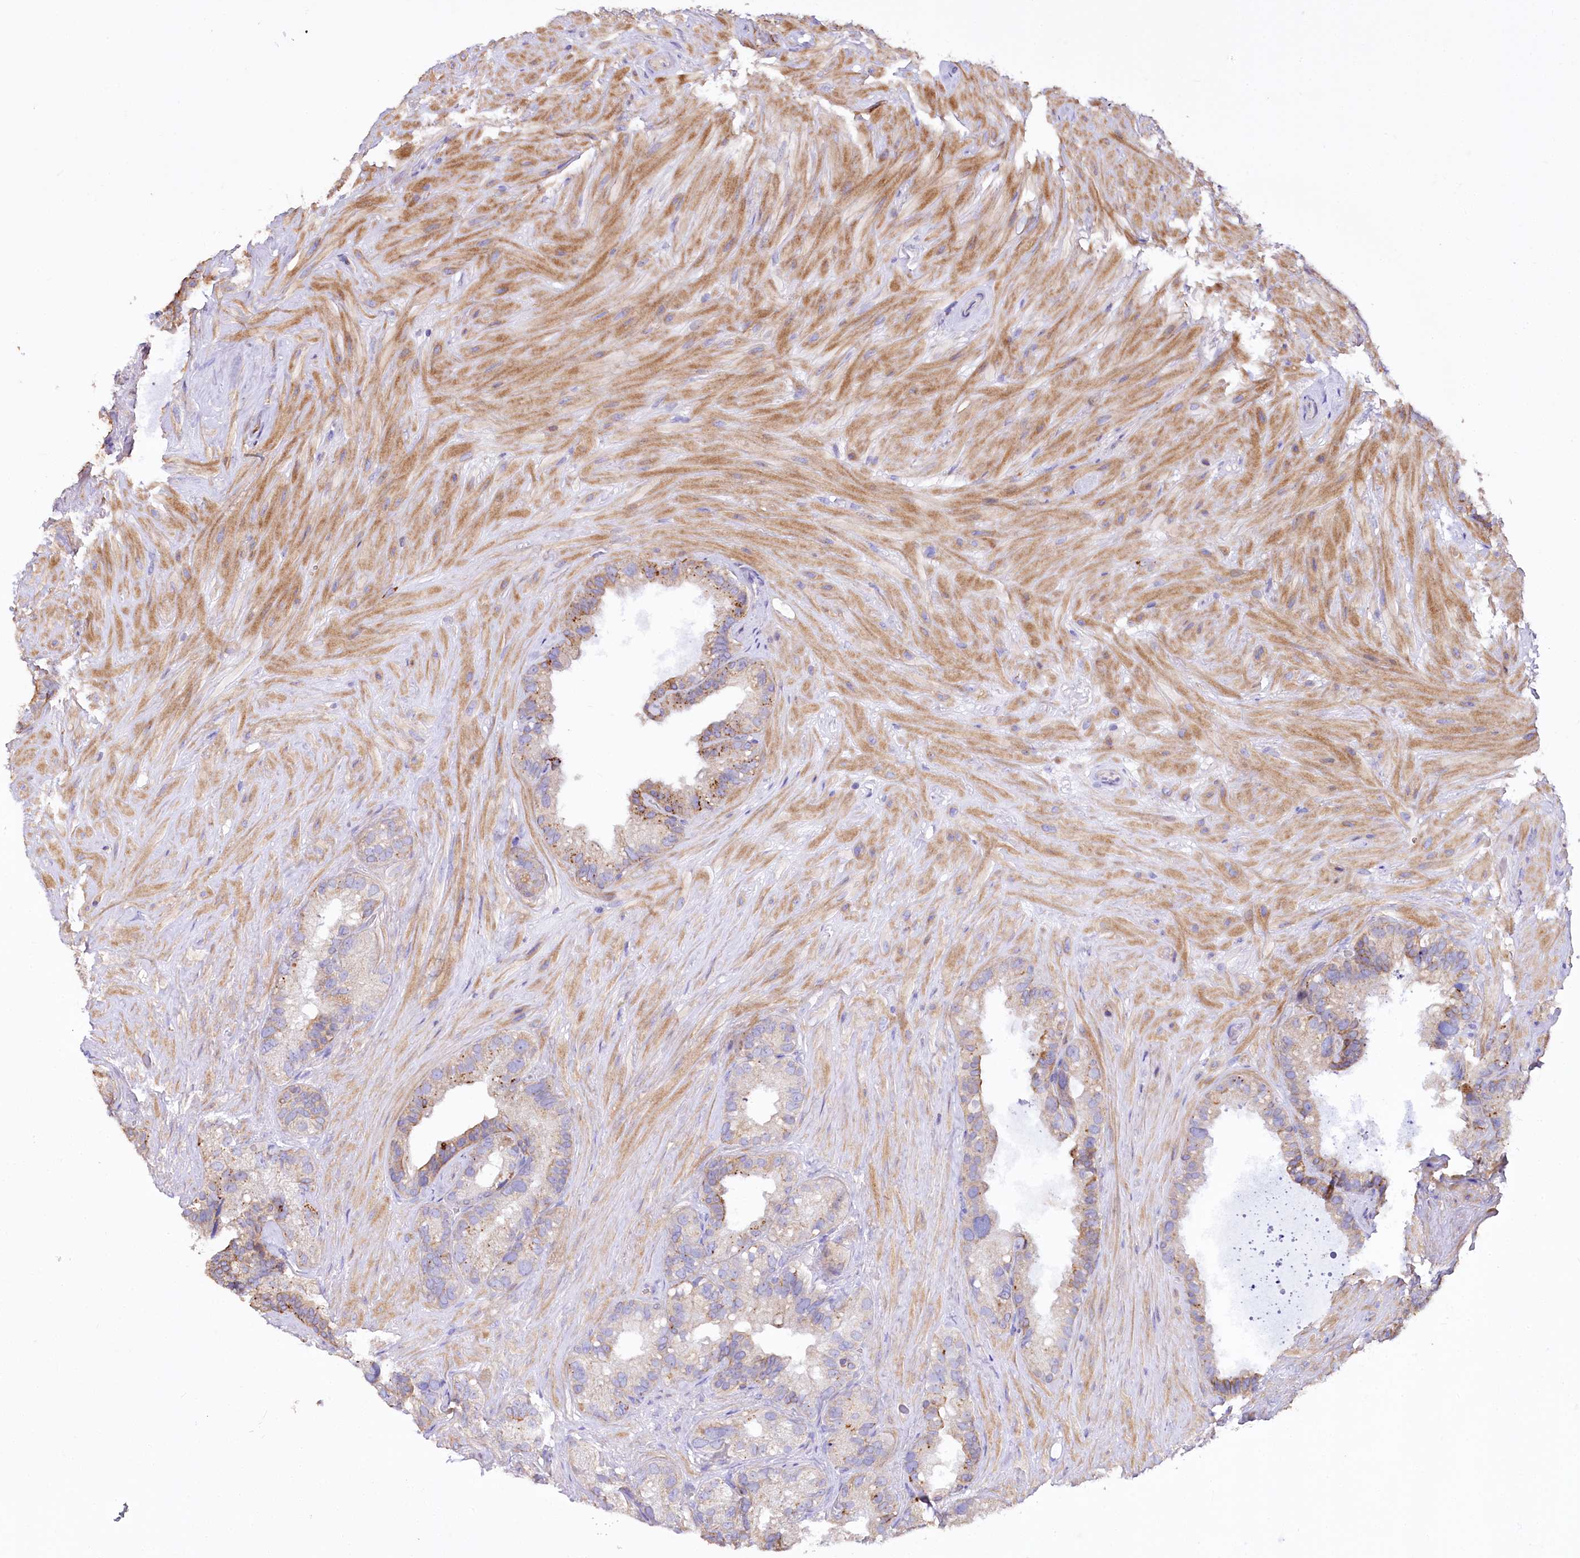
{"staining": {"intensity": "moderate", "quantity": ">75%", "location": "cytoplasmic/membranous"}, "tissue": "seminal vesicle", "cell_type": "Glandular cells", "image_type": "normal", "snomed": [{"axis": "morphology", "description": "Normal tissue, NOS"}, {"axis": "topography", "description": "Prostate"}, {"axis": "topography", "description": "Seminal veicle"}], "caption": "Glandular cells show medium levels of moderate cytoplasmic/membranous positivity in approximately >75% of cells in normal human seminal vesicle.", "gene": "PTER", "patient": {"sex": "male", "age": 68}}